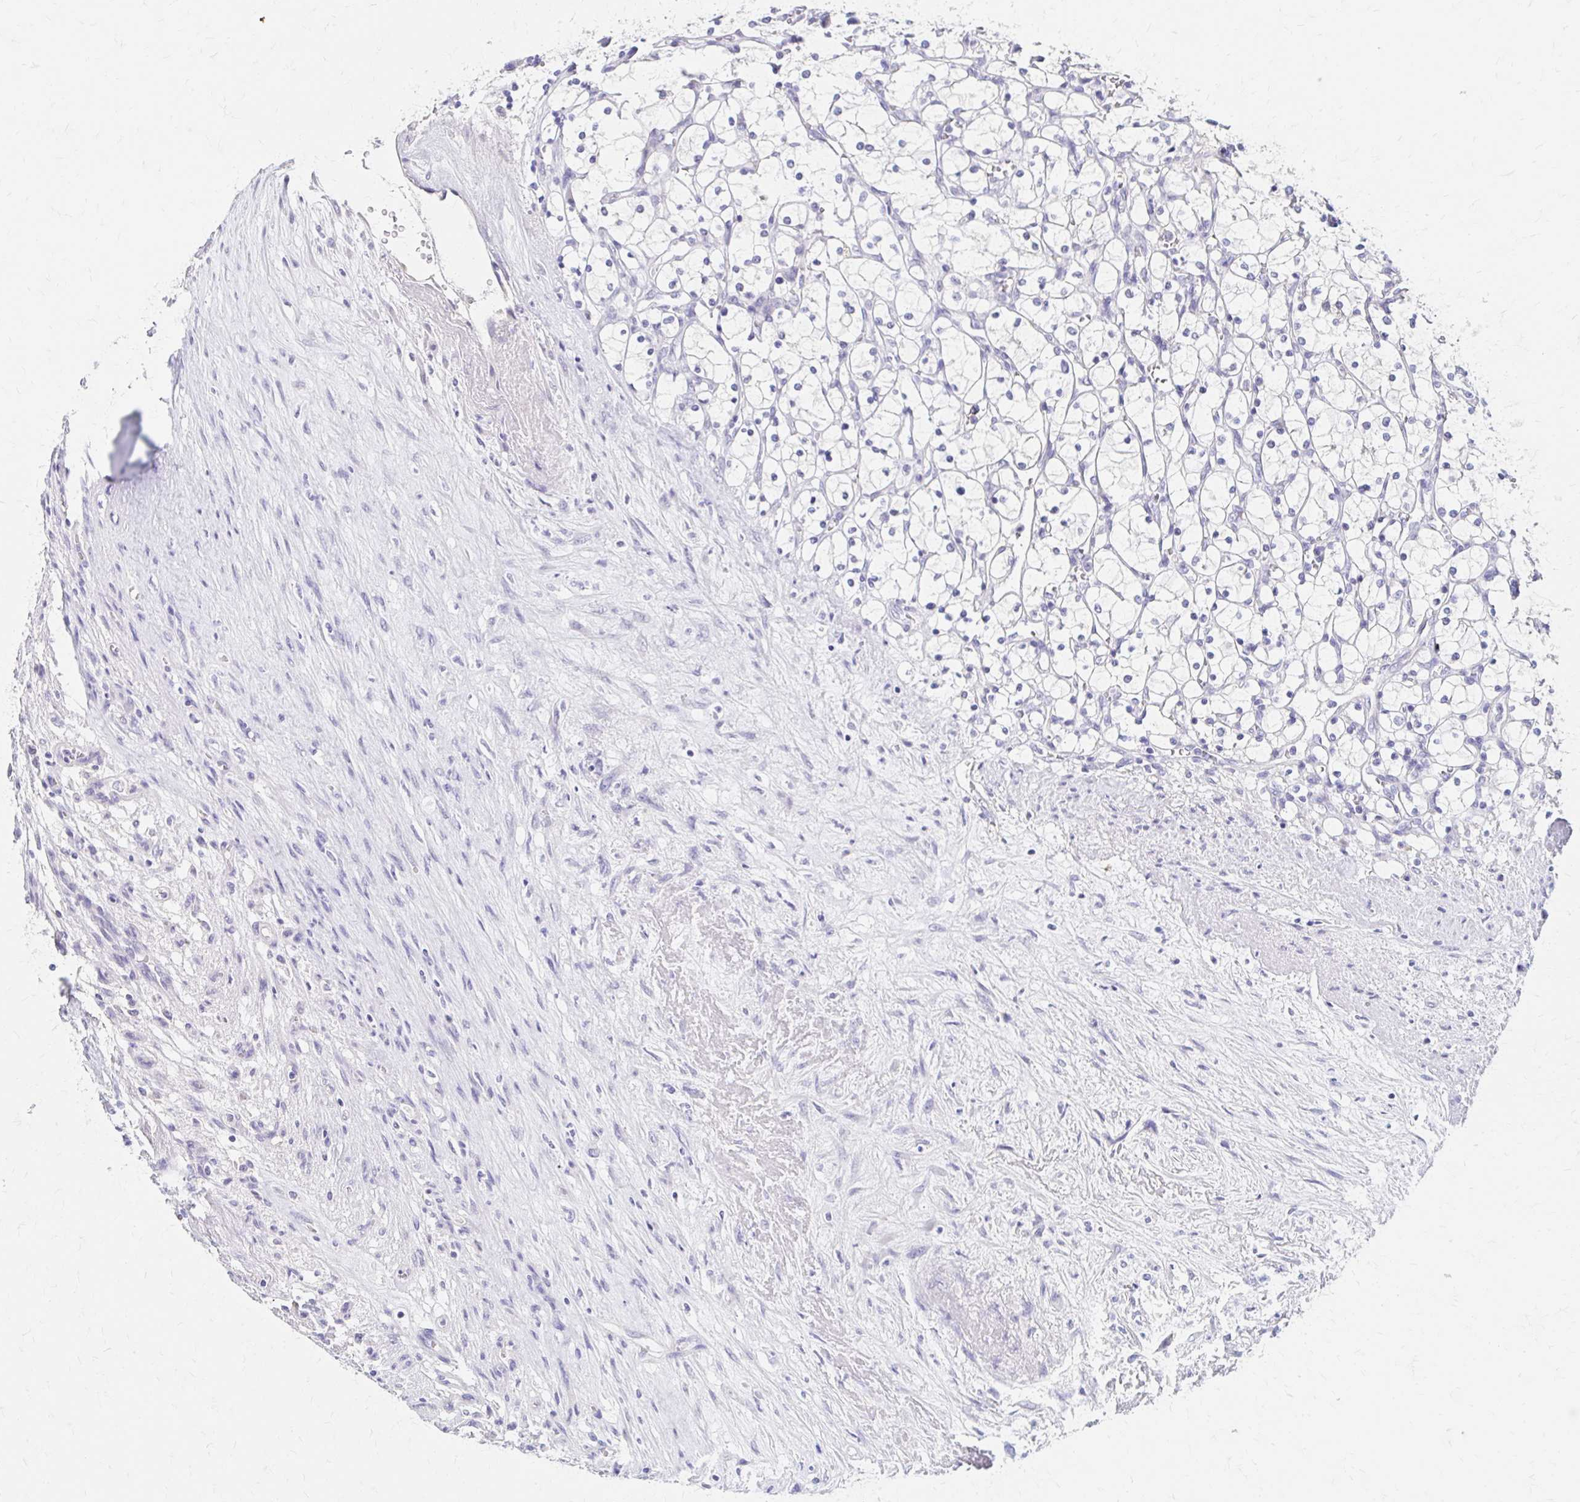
{"staining": {"intensity": "negative", "quantity": "none", "location": "none"}, "tissue": "renal cancer", "cell_type": "Tumor cells", "image_type": "cancer", "snomed": [{"axis": "morphology", "description": "Adenocarcinoma, NOS"}, {"axis": "topography", "description": "Kidney"}], "caption": "The histopathology image shows no staining of tumor cells in renal cancer (adenocarcinoma).", "gene": "AZGP1", "patient": {"sex": "female", "age": 69}}